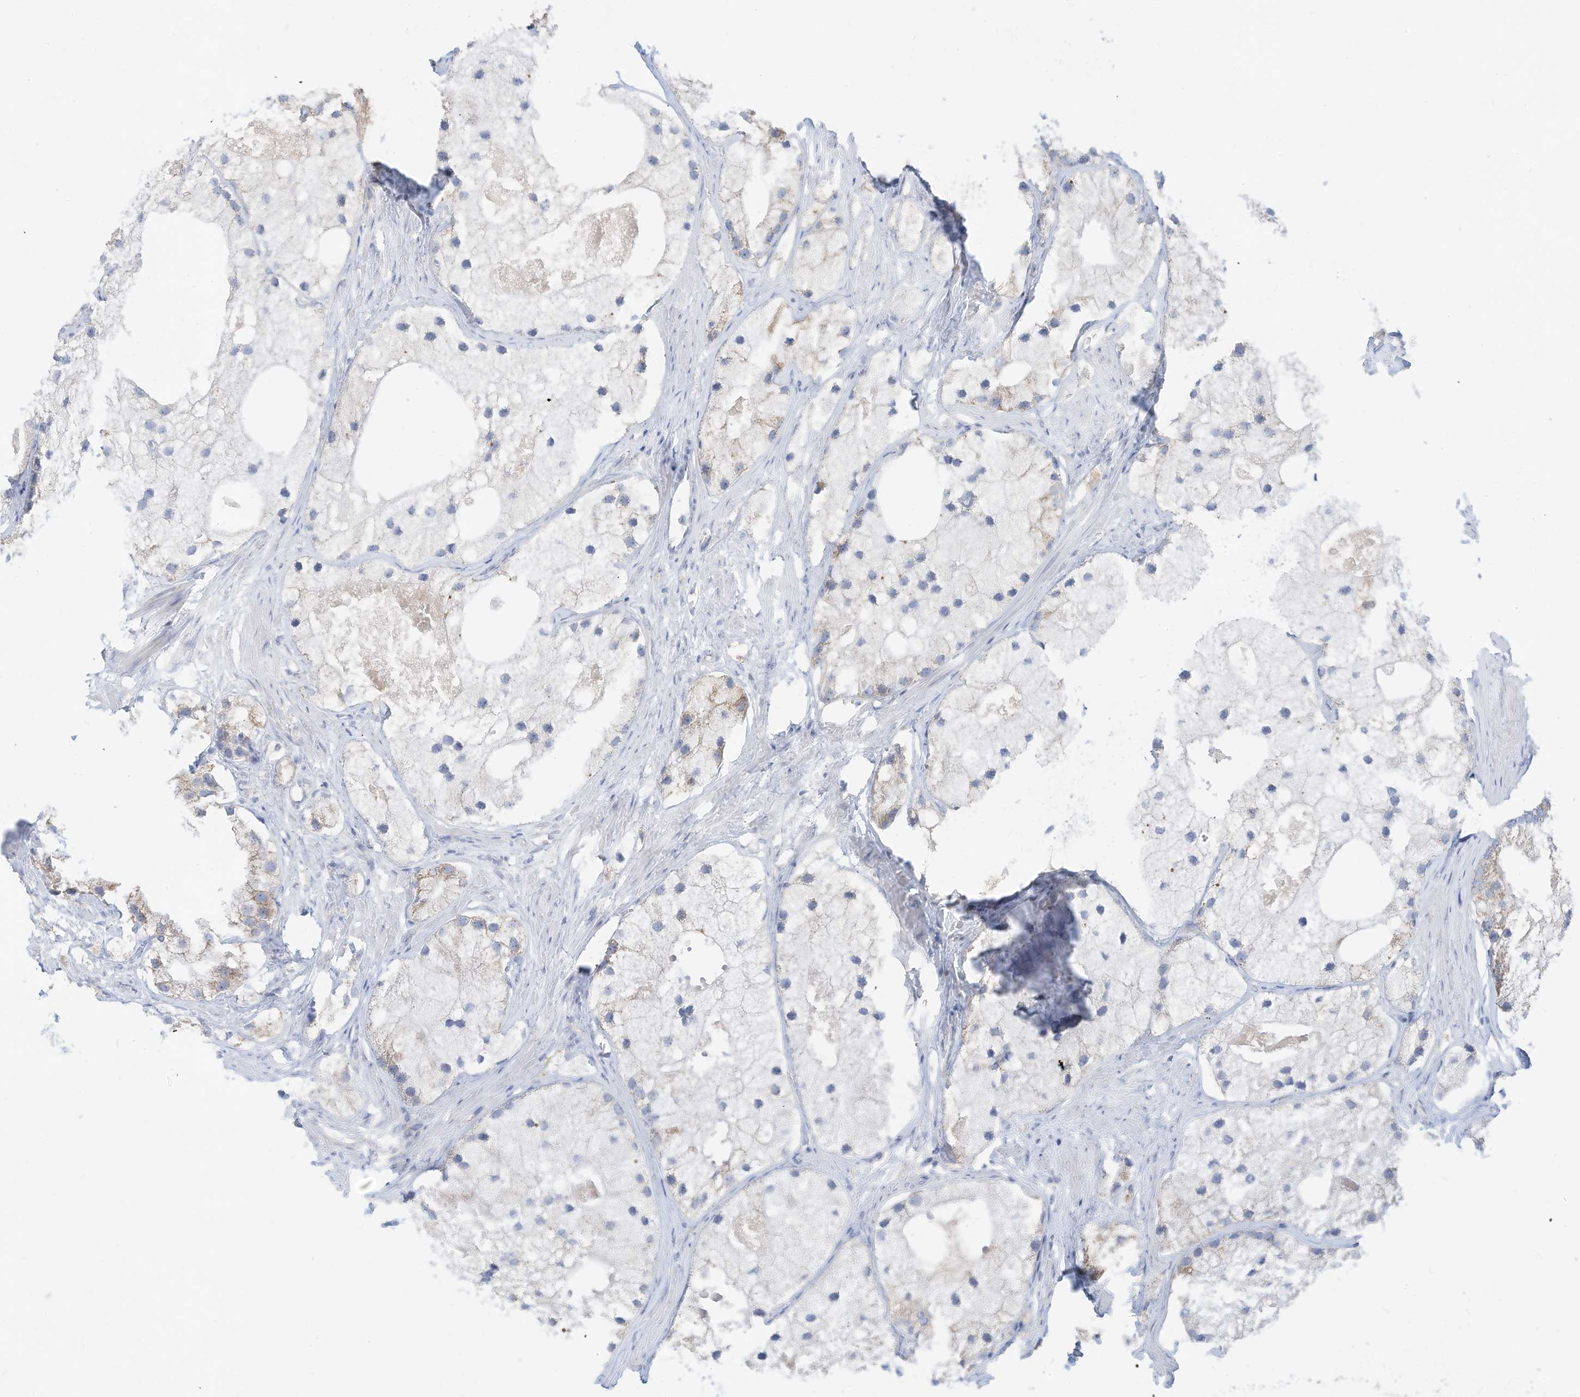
{"staining": {"intensity": "negative", "quantity": "none", "location": "none"}, "tissue": "prostate cancer", "cell_type": "Tumor cells", "image_type": "cancer", "snomed": [{"axis": "morphology", "description": "Adenocarcinoma, Low grade"}, {"axis": "topography", "description": "Prostate"}], "caption": "IHC of human prostate cancer (low-grade adenocarcinoma) demonstrates no staining in tumor cells. The staining is performed using DAB brown chromogen with nuclei counter-stained in using hematoxylin.", "gene": "RHOH", "patient": {"sex": "male", "age": 69}}